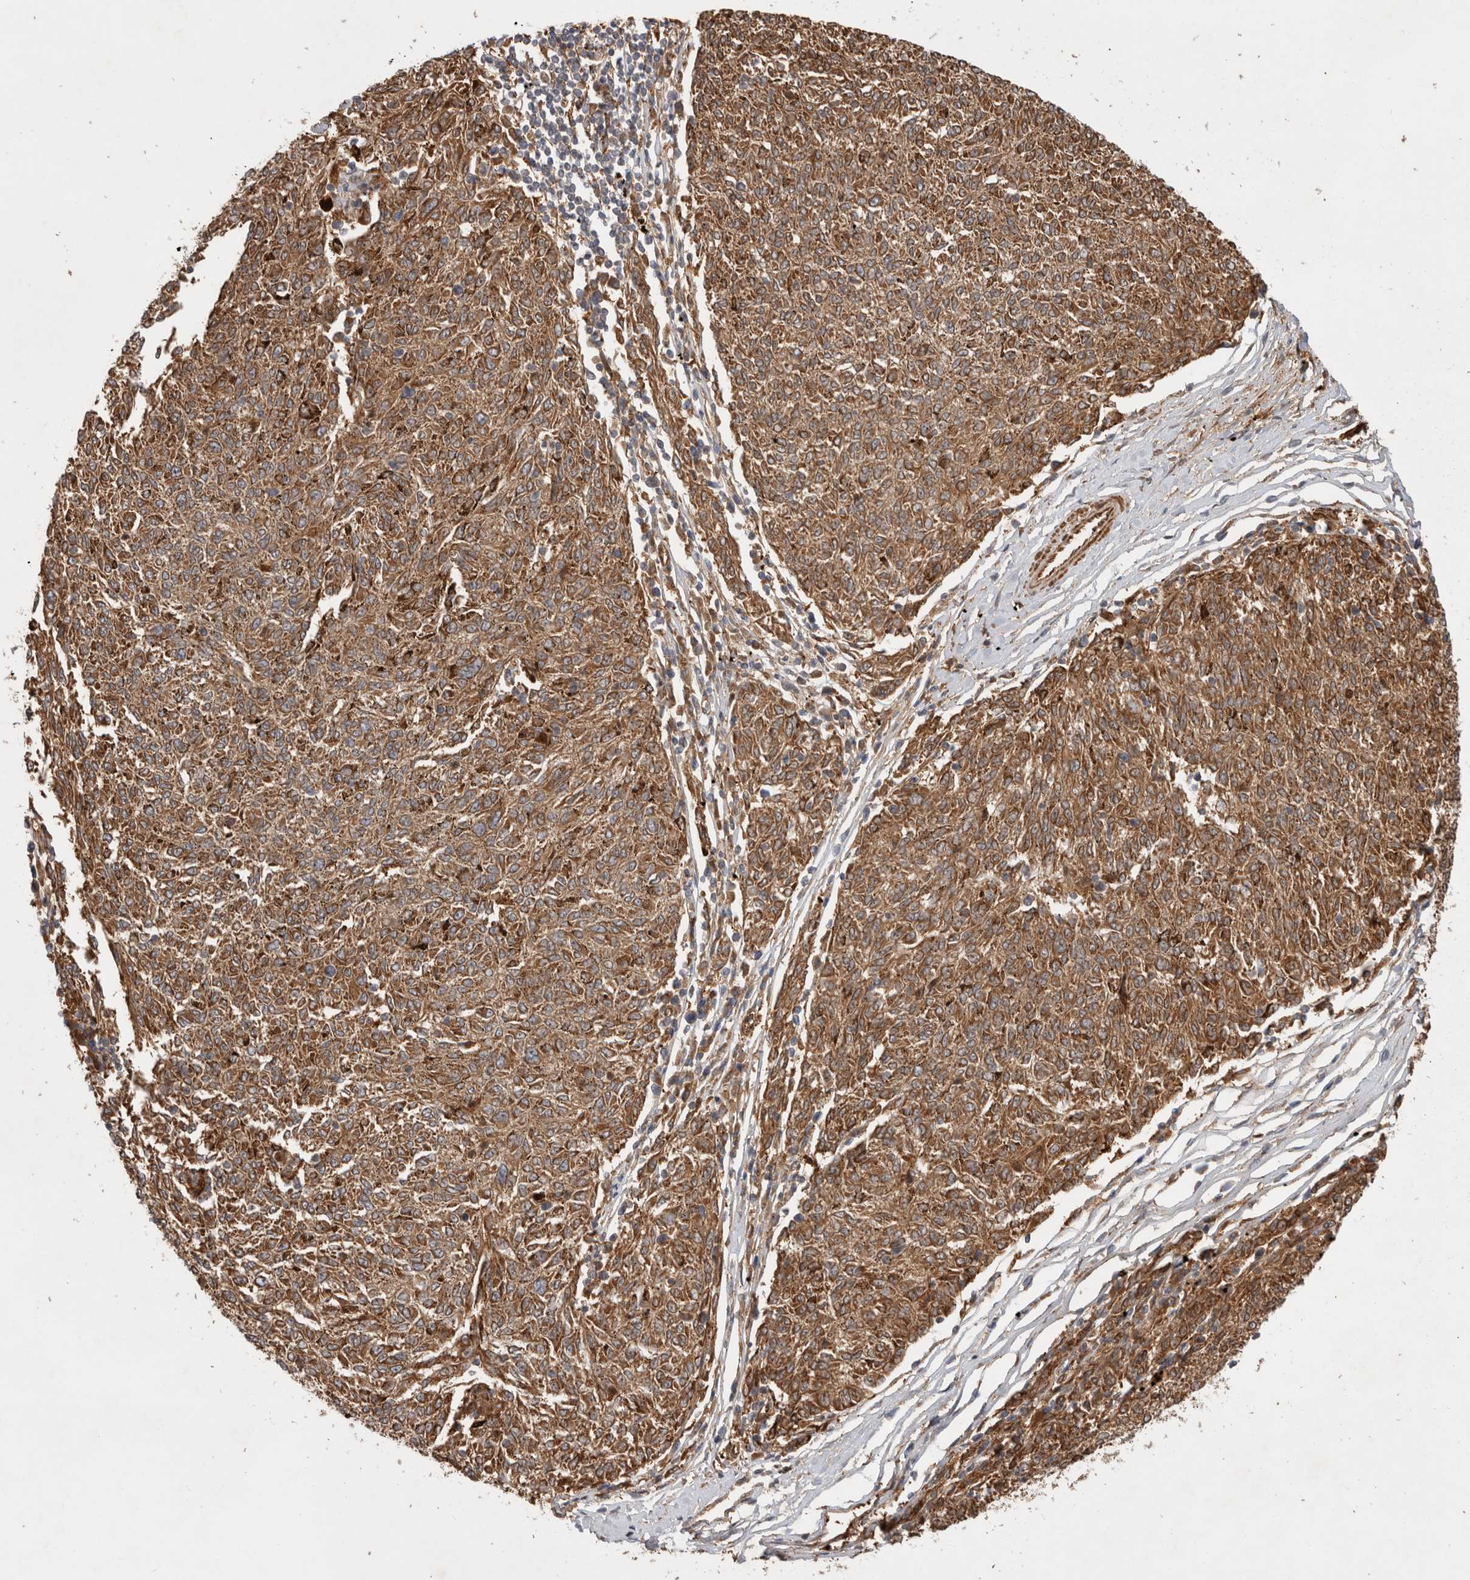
{"staining": {"intensity": "moderate", "quantity": ">75%", "location": "cytoplasmic/membranous"}, "tissue": "melanoma", "cell_type": "Tumor cells", "image_type": "cancer", "snomed": [{"axis": "morphology", "description": "Malignant melanoma, NOS"}, {"axis": "topography", "description": "Skin"}], "caption": "Brown immunohistochemical staining in malignant melanoma displays moderate cytoplasmic/membranous expression in about >75% of tumor cells. The protein of interest is shown in brown color, while the nuclei are stained blue.", "gene": "TUBD1", "patient": {"sex": "female", "age": 72}}